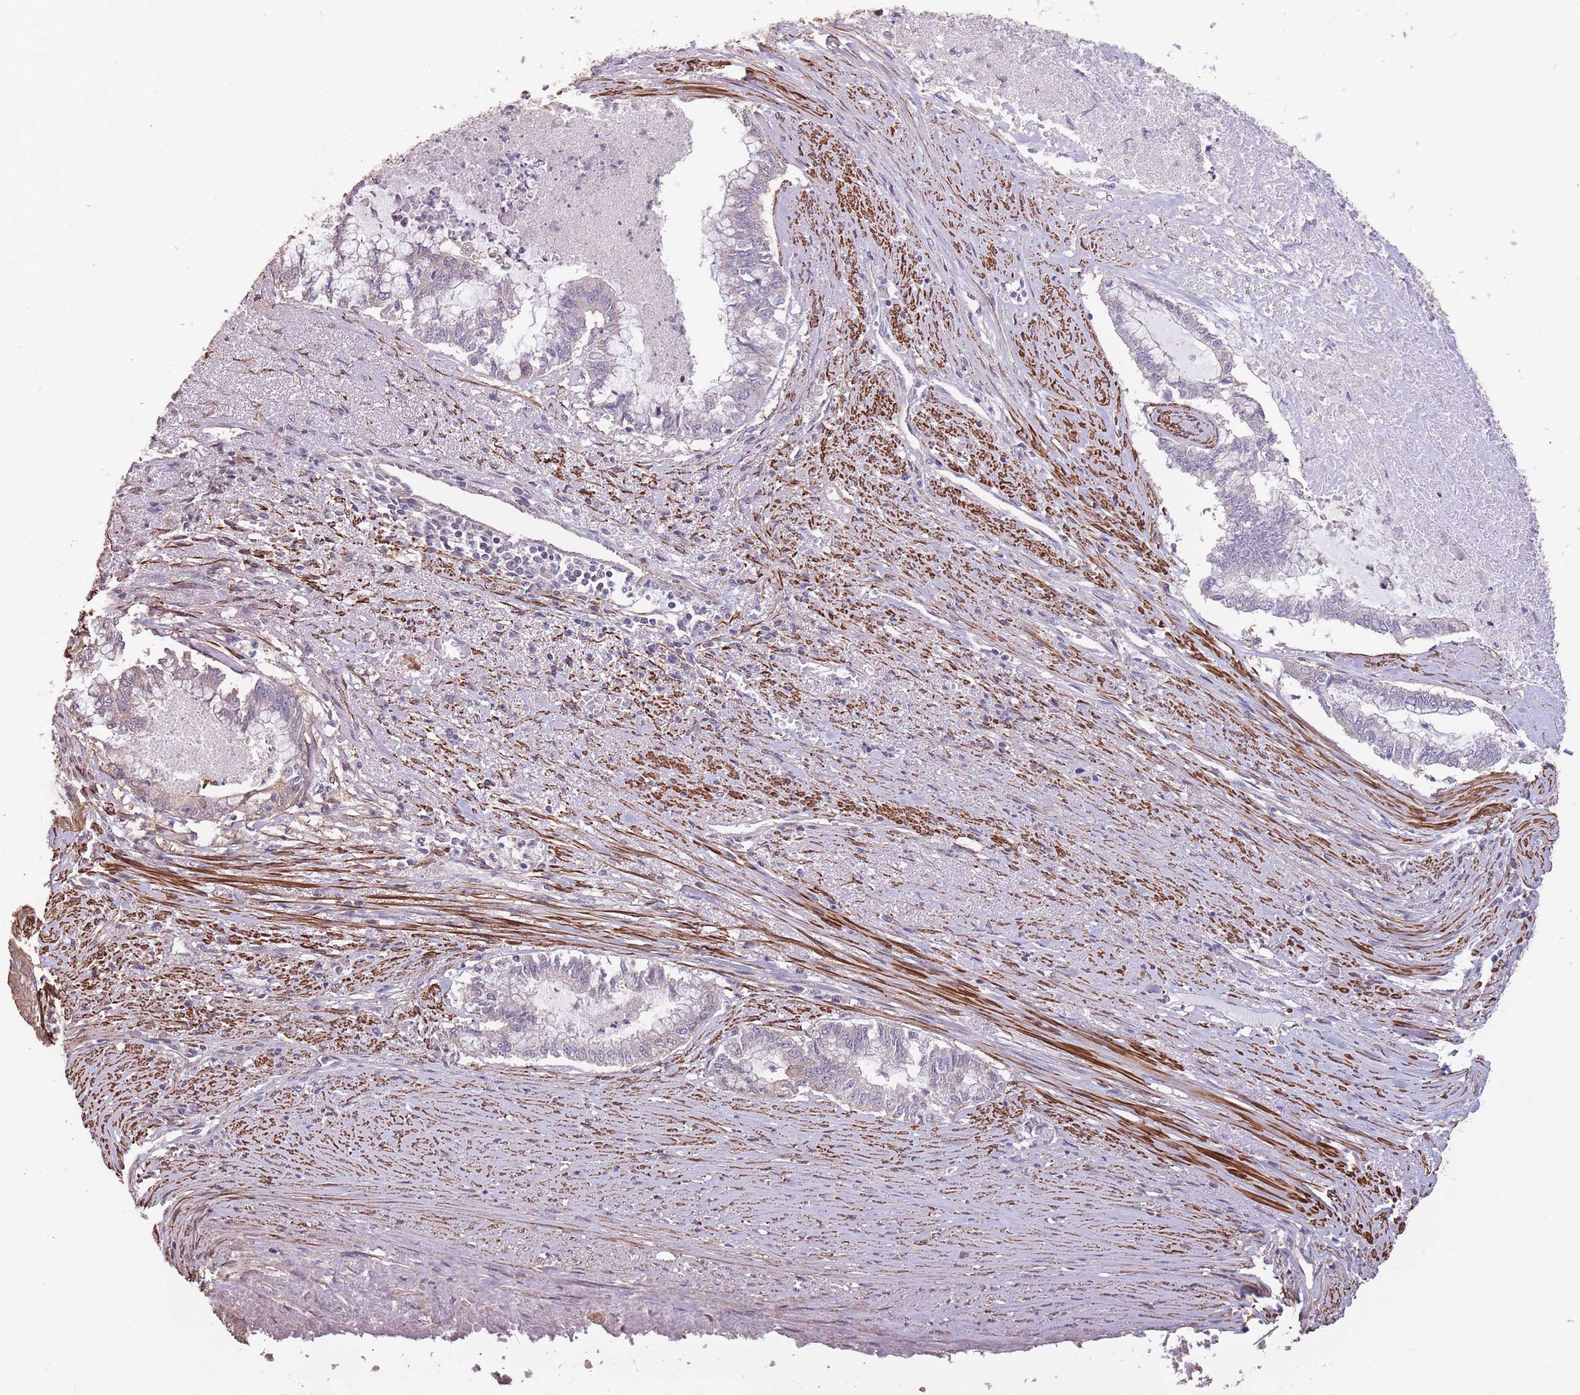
{"staining": {"intensity": "weak", "quantity": "<25%", "location": "cytoplasmic/membranous"}, "tissue": "endometrial cancer", "cell_type": "Tumor cells", "image_type": "cancer", "snomed": [{"axis": "morphology", "description": "Adenocarcinoma, NOS"}, {"axis": "topography", "description": "Endometrium"}], "caption": "Human adenocarcinoma (endometrial) stained for a protein using immunohistochemistry (IHC) shows no positivity in tumor cells.", "gene": "NLRC4", "patient": {"sex": "female", "age": 79}}